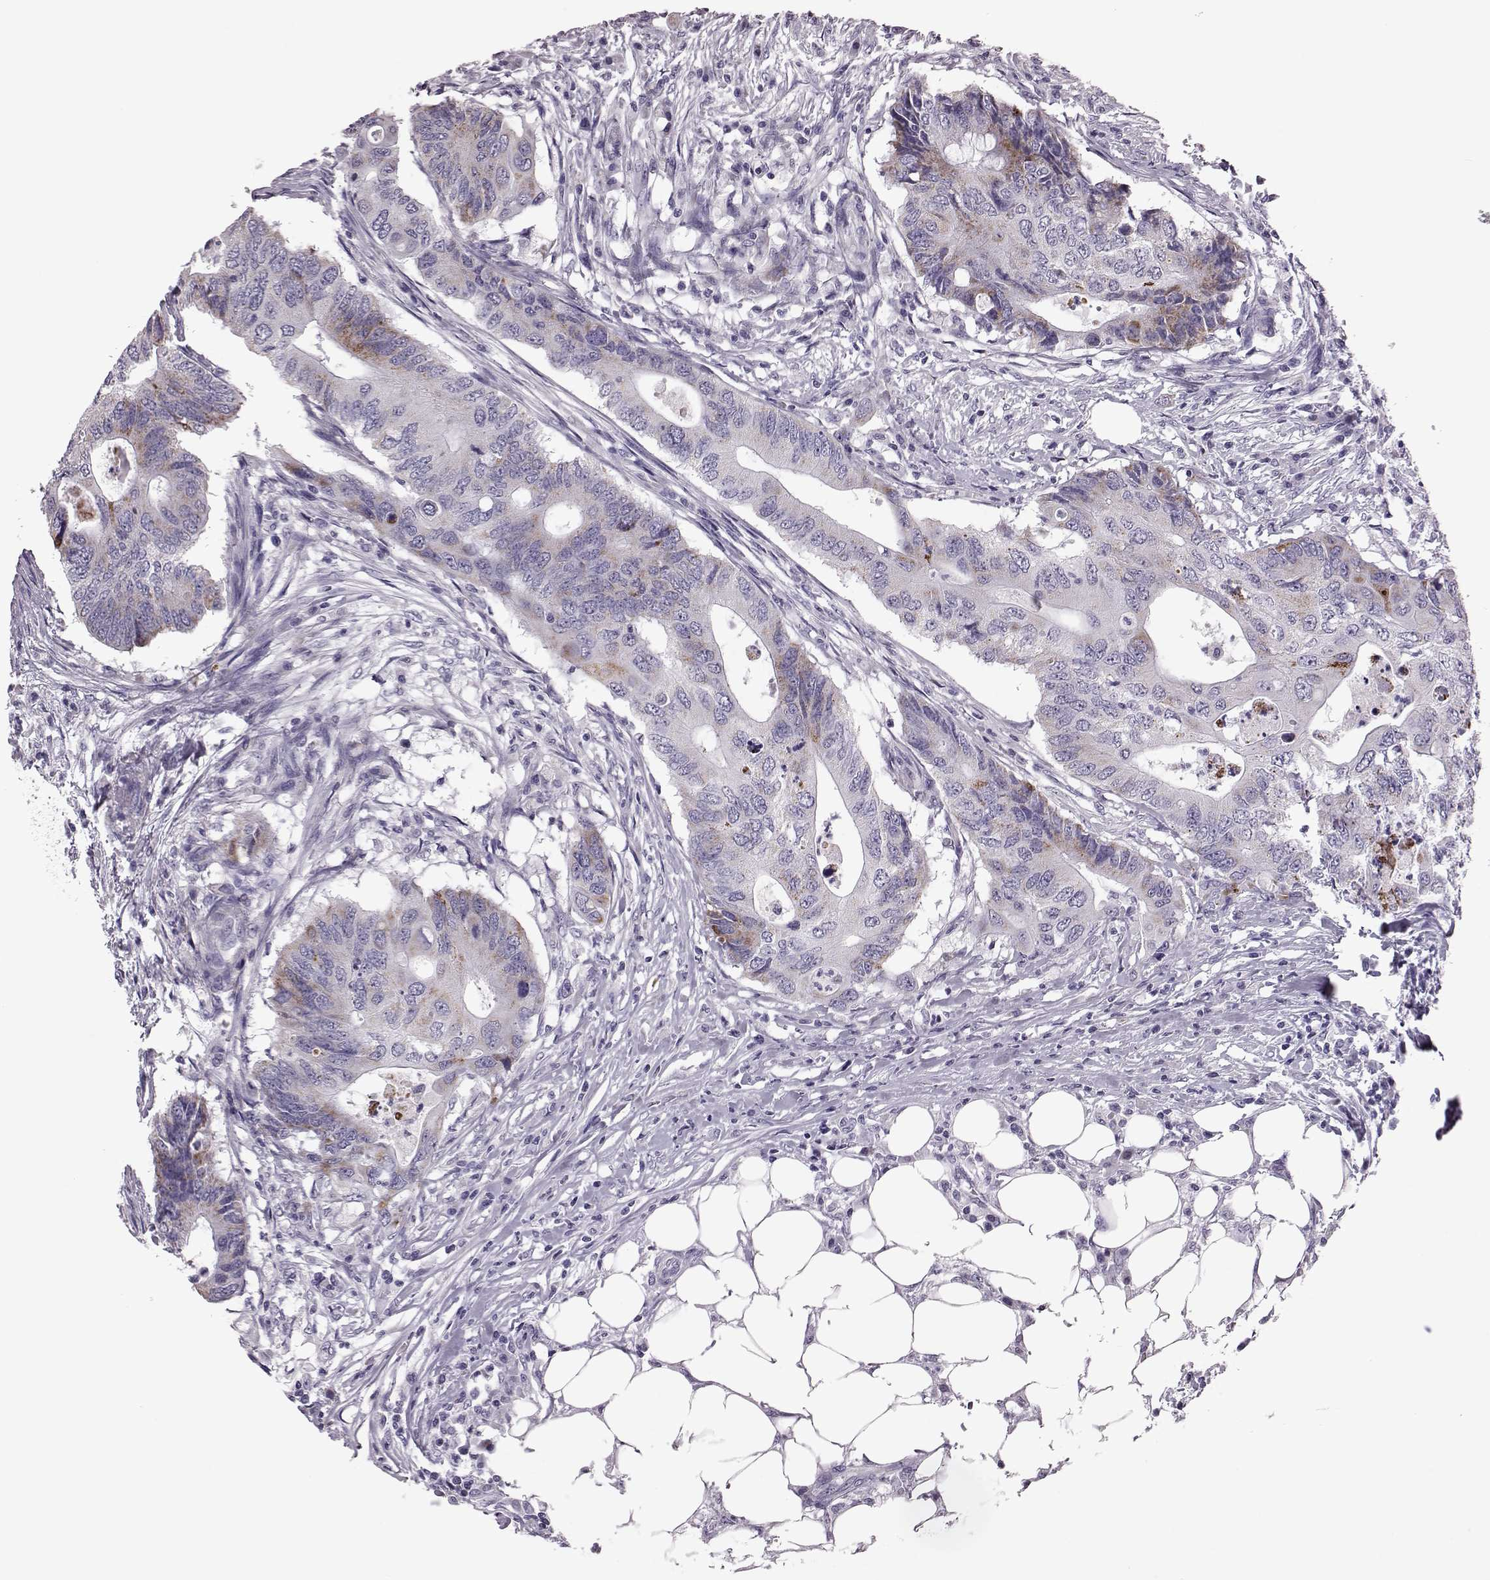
{"staining": {"intensity": "weak", "quantity": "<25%", "location": "cytoplasmic/membranous"}, "tissue": "colorectal cancer", "cell_type": "Tumor cells", "image_type": "cancer", "snomed": [{"axis": "morphology", "description": "Adenocarcinoma, NOS"}, {"axis": "topography", "description": "Colon"}], "caption": "A micrograph of colorectal adenocarcinoma stained for a protein reveals no brown staining in tumor cells. (DAB (3,3'-diaminobenzidine) immunohistochemistry visualized using brightfield microscopy, high magnification).", "gene": "RIMS2", "patient": {"sex": "male", "age": 71}}